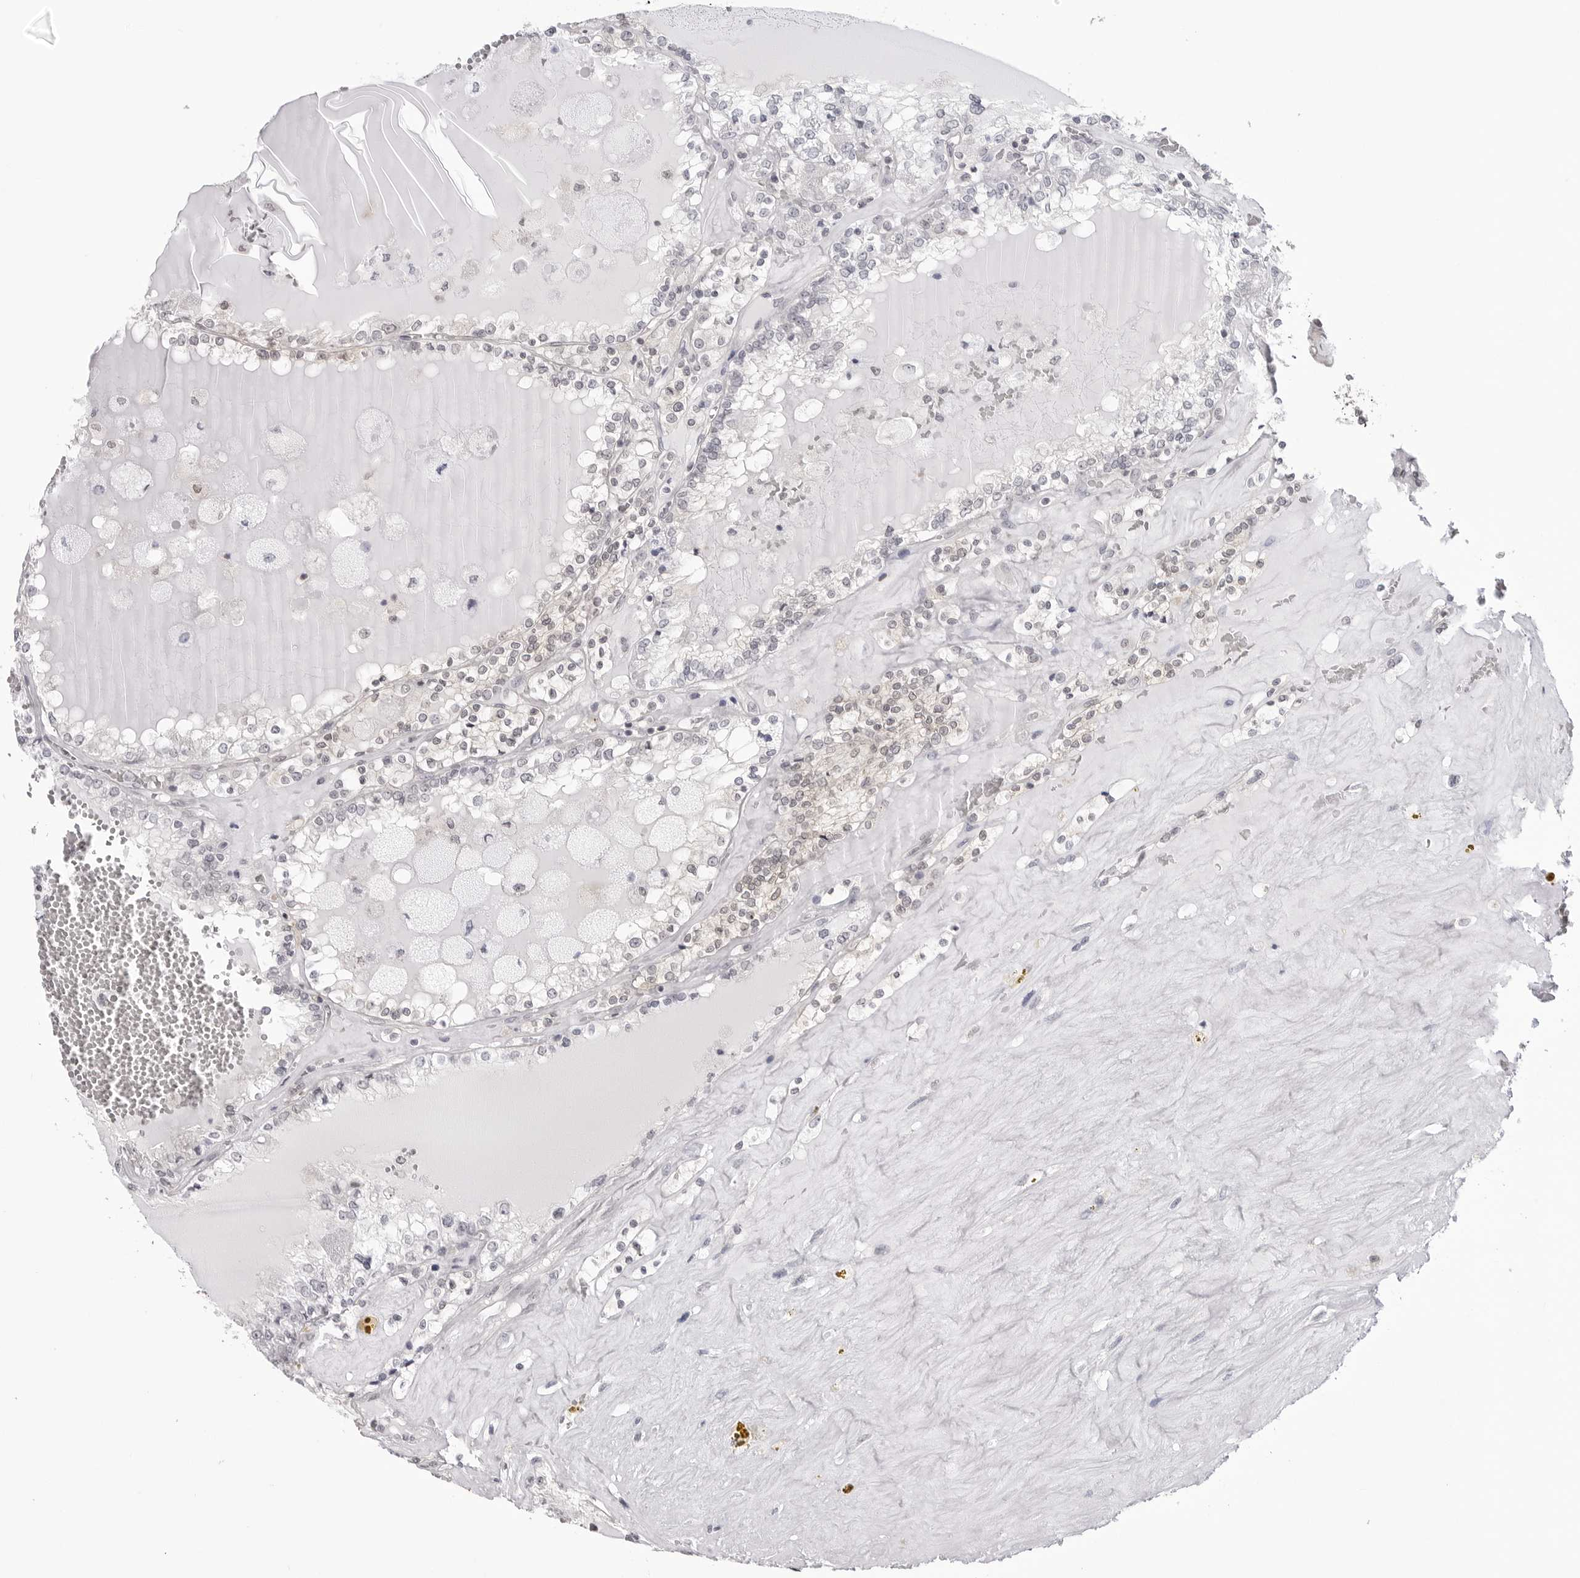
{"staining": {"intensity": "negative", "quantity": "none", "location": "none"}, "tissue": "renal cancer", "cell_type": "Tumor cells", "image_type": "cancer", "snomed": [{"axis": "morphology", "description": "Adenocarcinoma, NOS"}, {"axis": "topography", "description": "Kidney"}], "caption": "This is a photomicrograph of immunohistochemistry (IHC) staining of renal cancer, which shows no positivity in tumor cells.", "gene": "YWHAG", "patient": {"sex": "female", "age": 56}}